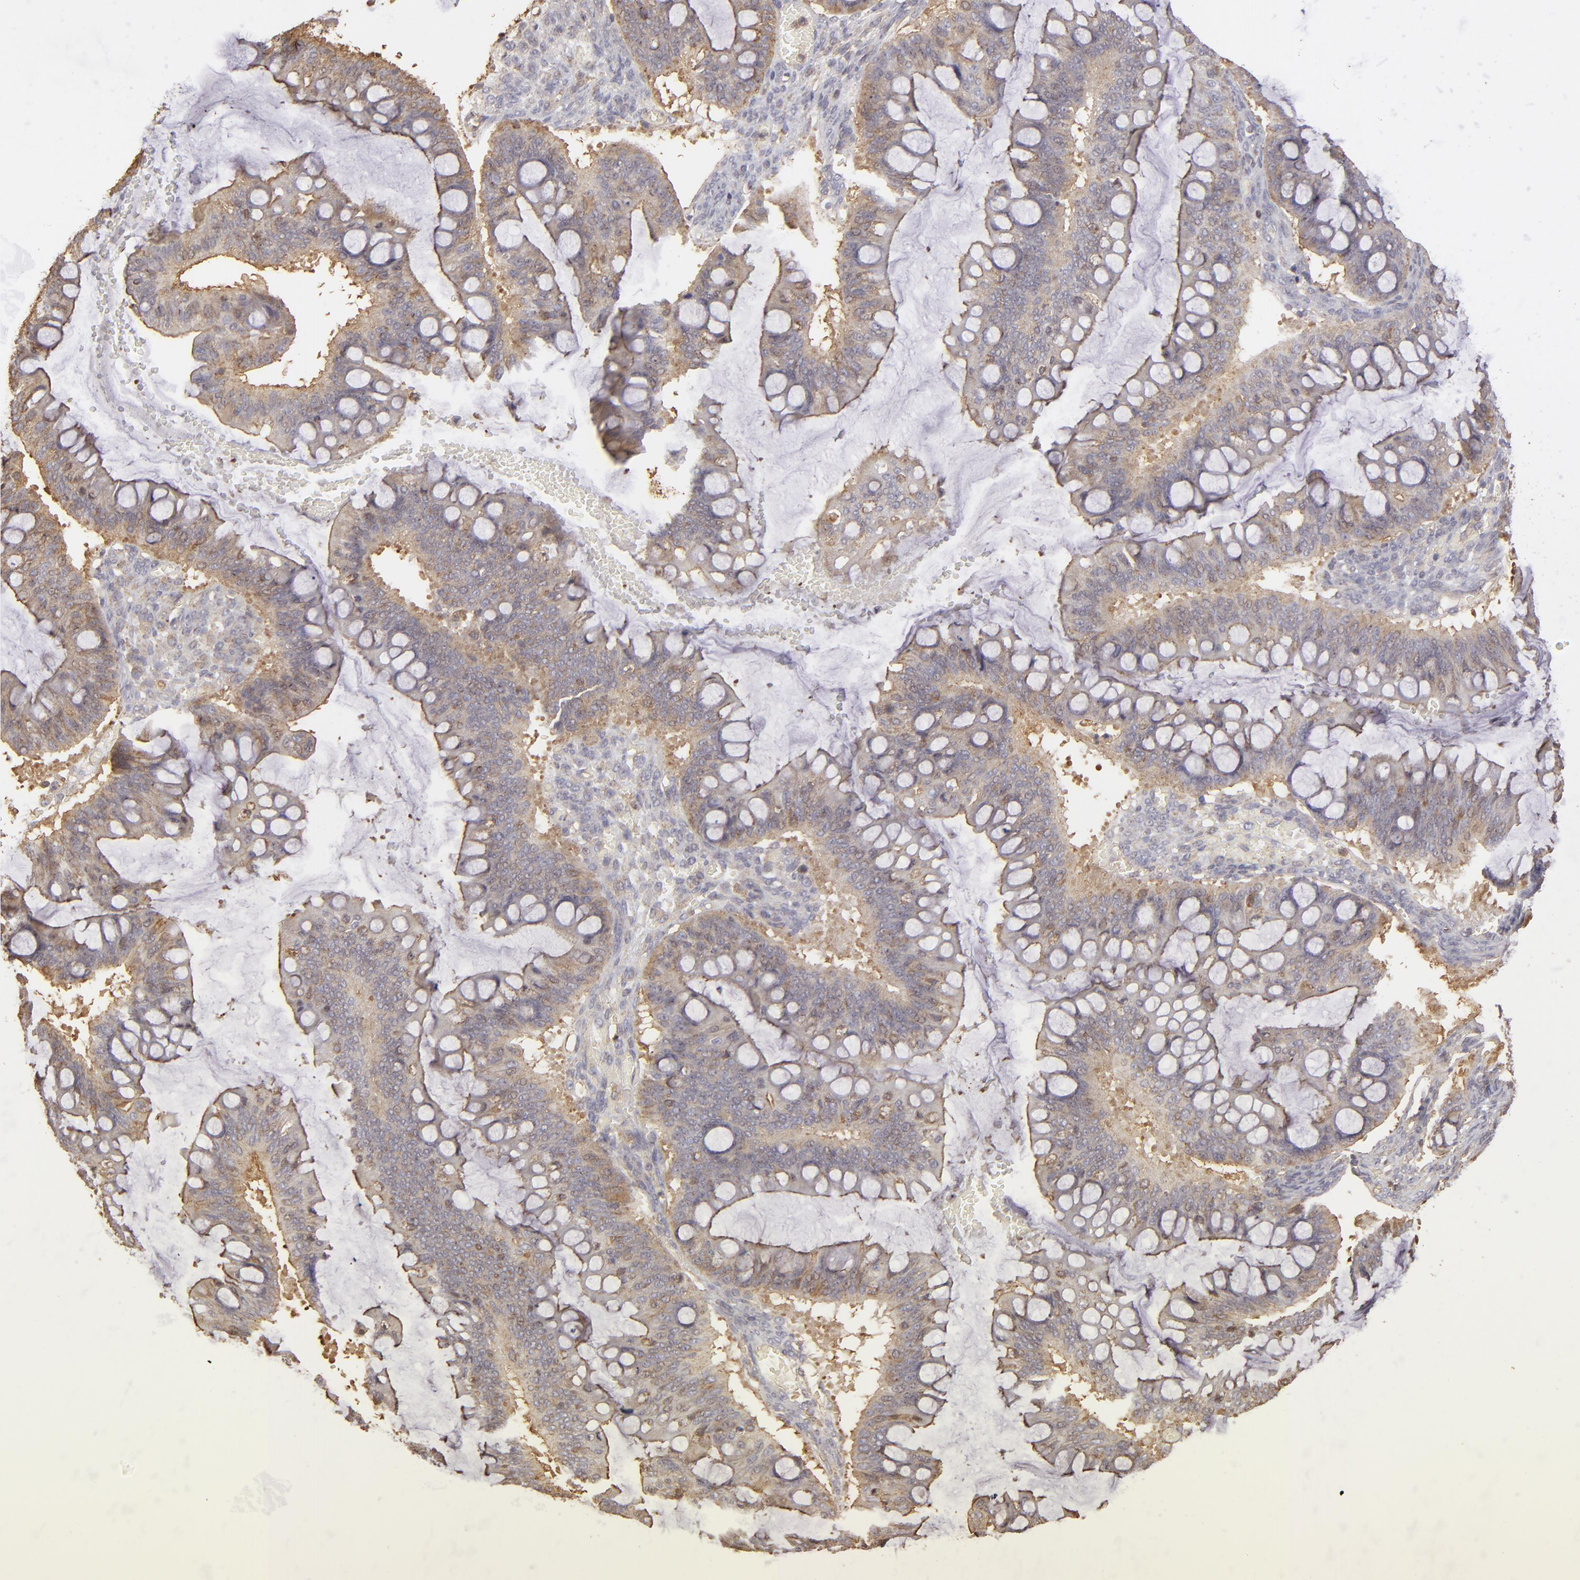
{"staining": {"intensity": "moderate", "quantity": ">75%", "location": "cytoplasmic/membranous"}, "tissue": "ovarian cancer", "cell_type": "Tumor cells", "image_type": "cancer", "snomed": [{"axis": "morphology", "description": "Cystadenocarcinoma, mucinous, NOS"}, {"axis": "topography", "description": "Ovary"}], "caption": "Brown immunohistochemical staining in mucinous cystadenocarcinoma (ovarian) displays moderate cytoplasmic/membranous positivity in about >75% of tumor cells. The protein is shown in brown color, while the nuclei are stained blue.", "gene": "ACTB", "patient": {"sex": "female", "age": 73}}